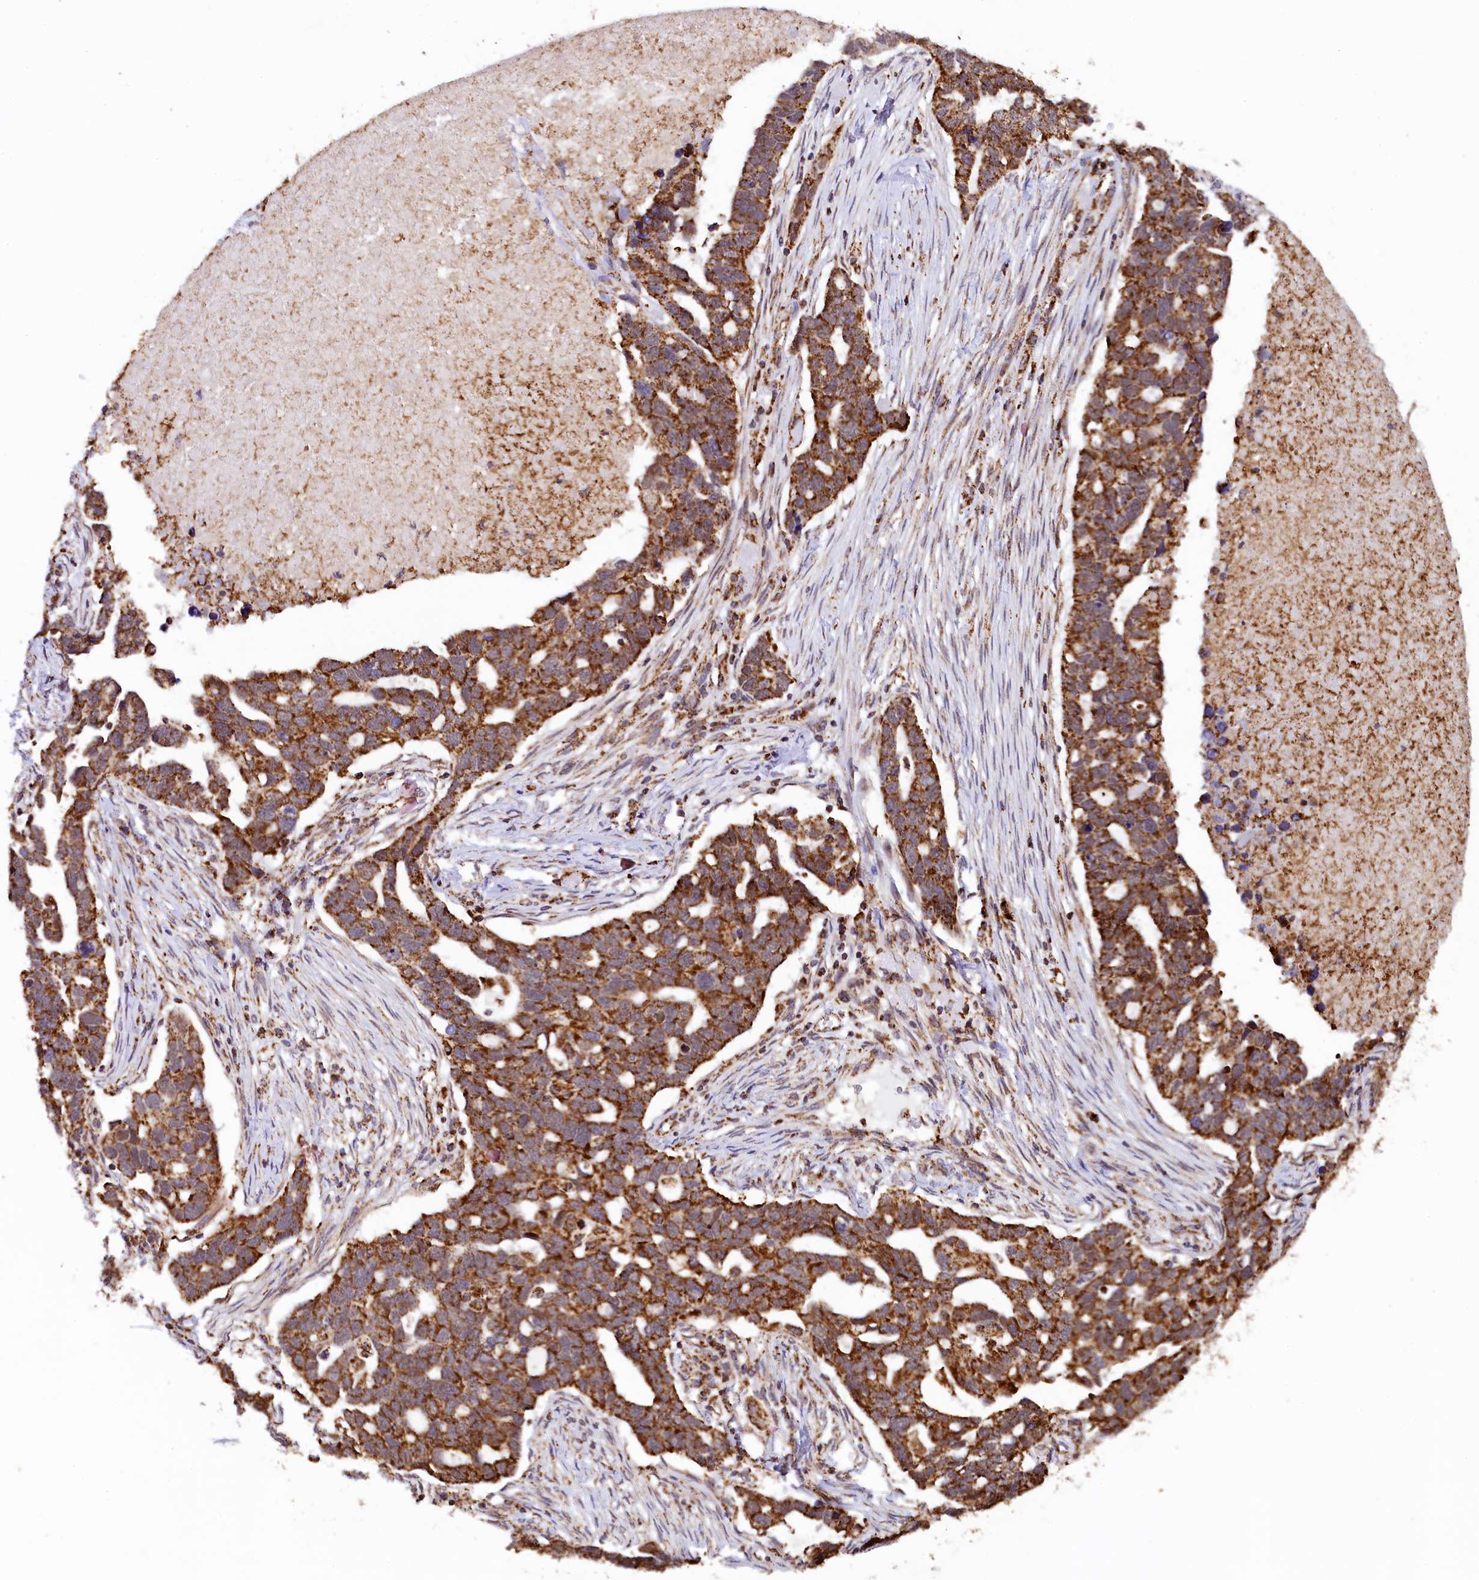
{"staining": {"intensity": "strong", "quantity": ">75%", "location": "cytoplasmic/membranous"}, "tissue": "ovarian cancer", "cell_type": "Tumor cells", "image_type": "cancer", "snomed": [{"axis": "morphology", "description": "Cystadenocarcinoma, serous, NOS"}, {"axis": "topography", "description": "Ovary"}], "caption": "Immunohistochemistry staining of ovarian cancer, which exhibits high levels of strong cytoplasmic/membranous positivity in approximately >75% of tumor cells indicating strong cytoplasmic/membranous protein expression. The staining was performed using DAB (brown) for protein detection and nuclei were counterstained in hematoxylin (blue).", "gene": "KLC2", "patient": {"sex": "female", "age": 54}}